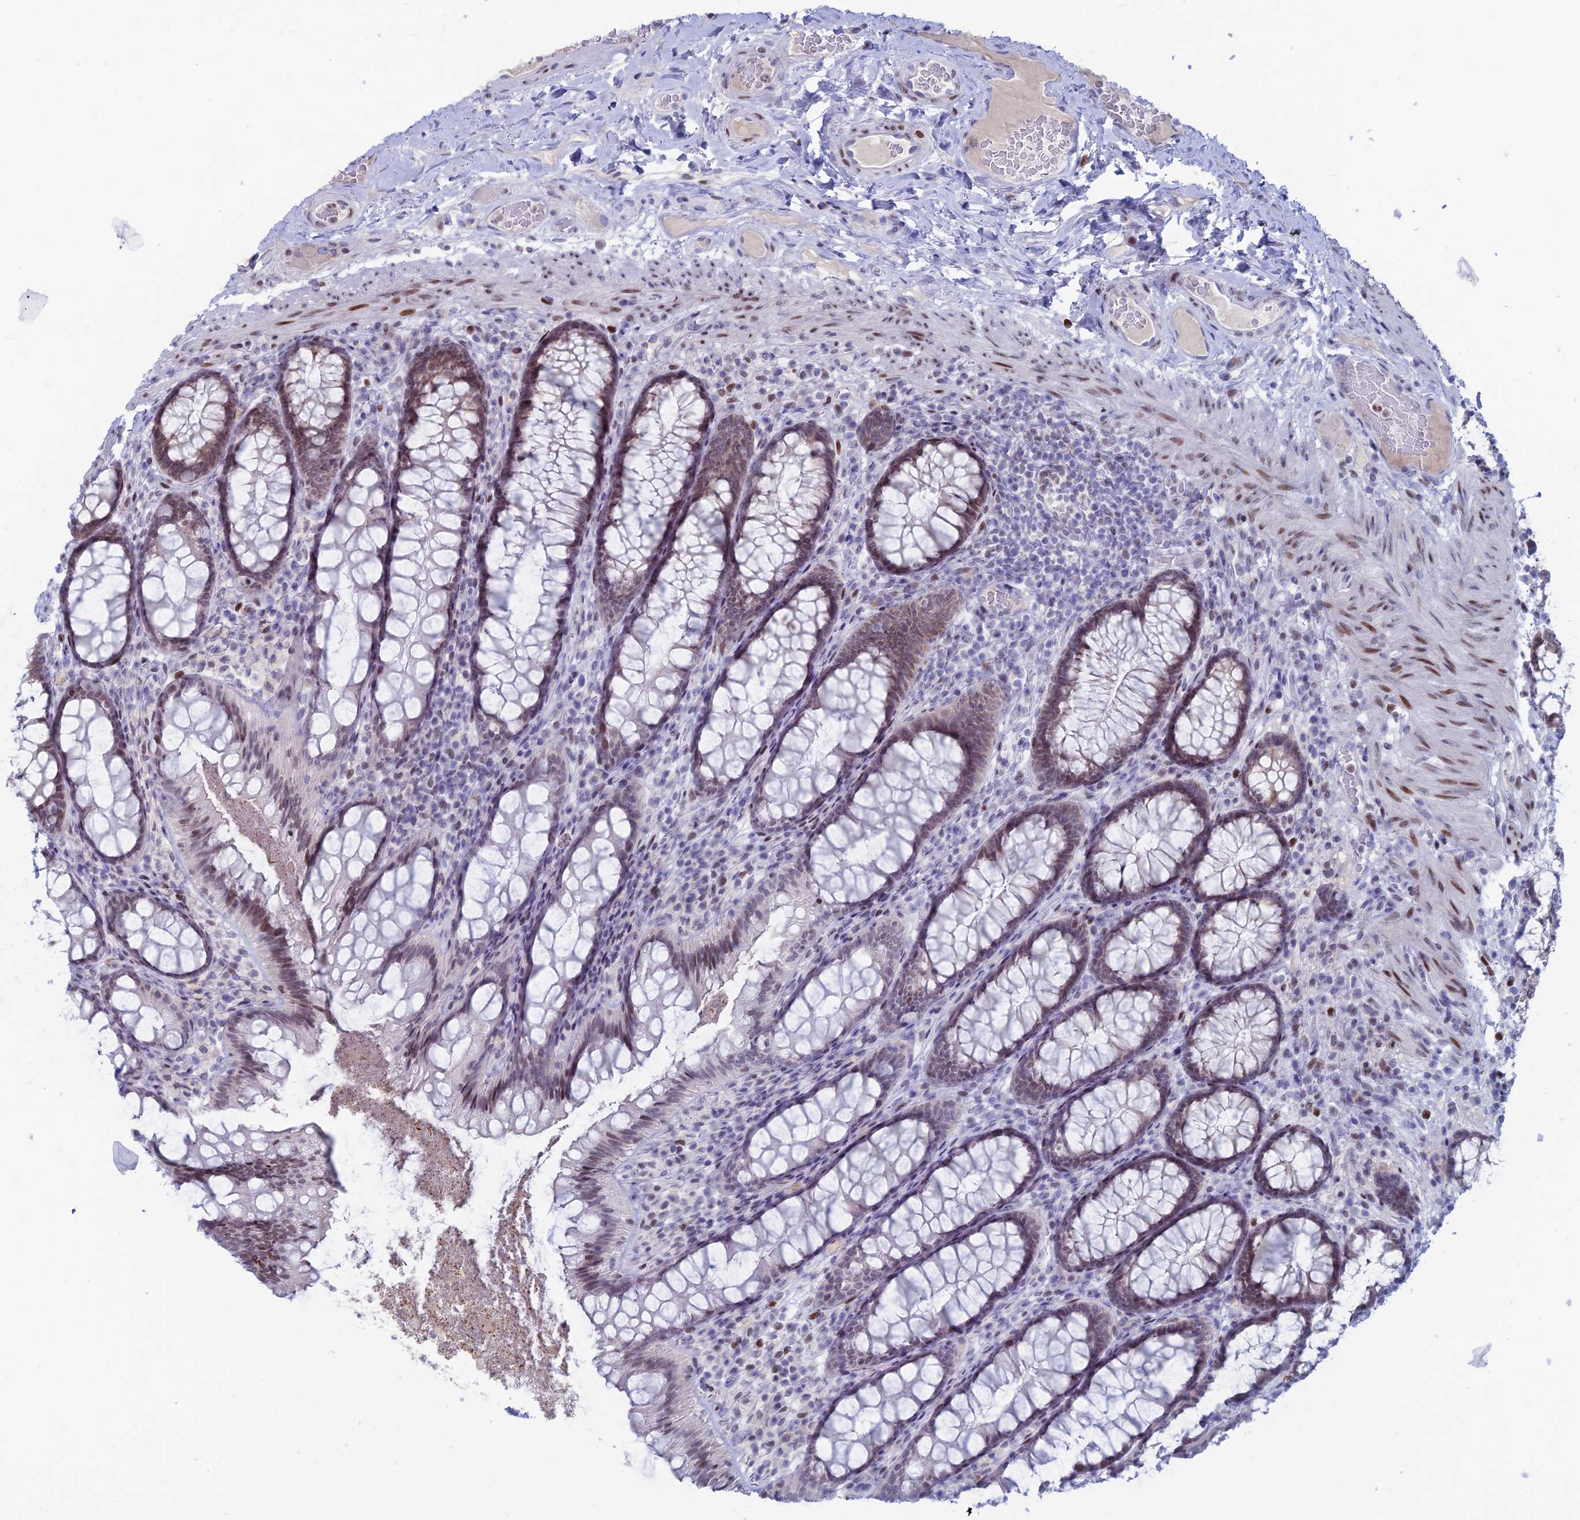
{"staining": {"intensity": "weak", "quantity": "25%-75%", "location": "nuclear"}, "tissue": "rectum", "cell_type": "Glandular cells", "image_type": "normal", "snomed": [{"axis": "morphology", "description": "Normal tissue, NOS"}, {"axis": "topography", "description": "Rectum"}], "caption": "This photomicrograph displays immunohistochemistry (IHC) staining of normal human rectum, with low weak nuclear staining in about 25%-75% of glandular cells.", "gene": "CERS6", "patient": {"sex": "male", "age": 83}}